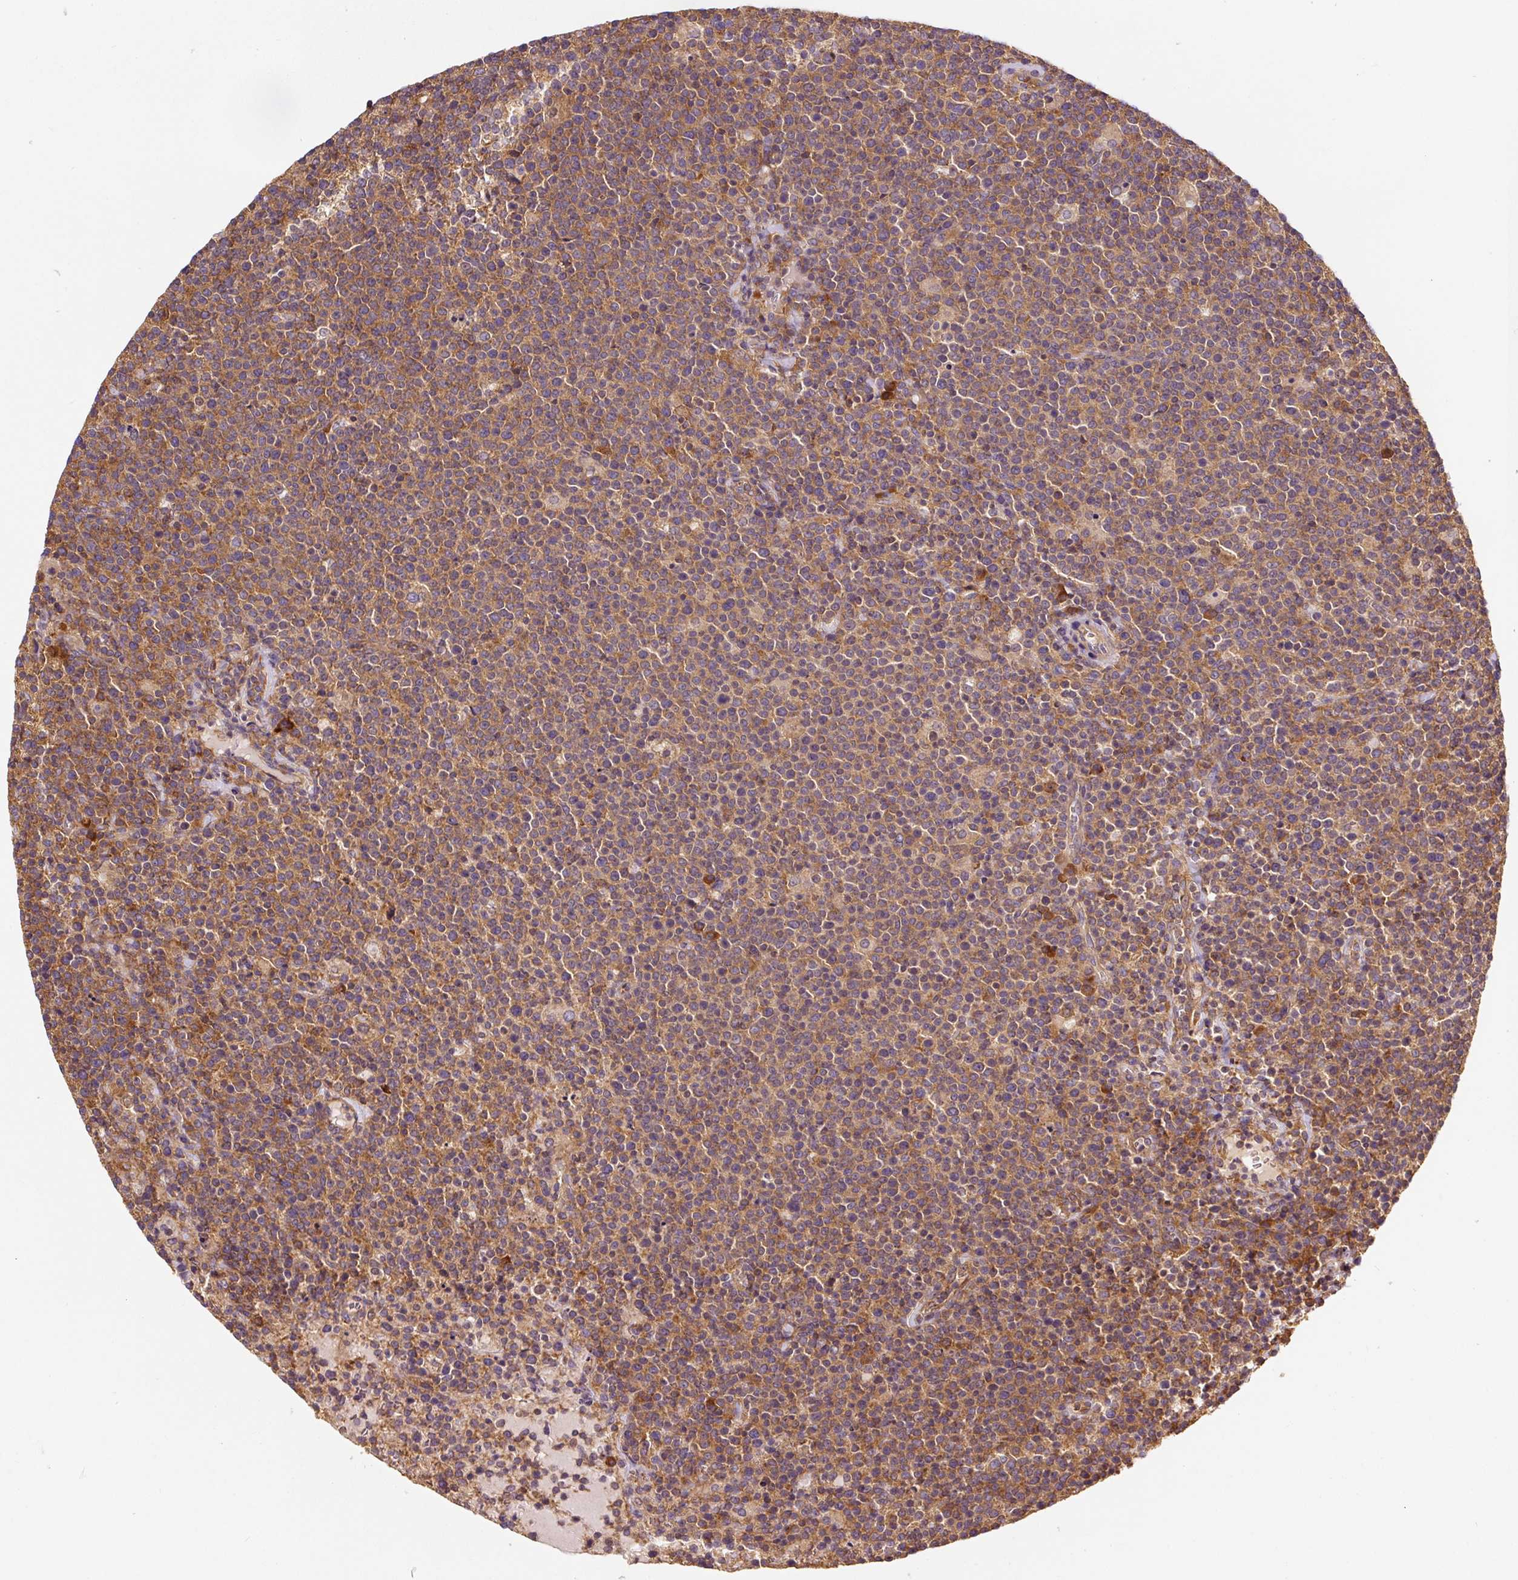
{"staining": {"intensity": "moderate", "quantity": ">75%", "location": "cytoplasmic/membranous"}, "tissue": "lymphoma", "cell_type": "Tumor cells", "image_type": "cancer", "snomed": [{"axis": "morphology", "description": "Malignant lymphoma, non-Hodgkin's type, High grade"}, {"axis": "topography", "description": "Lymph node"}], "caption": "Immunohistochemistry (IHC) (DAB (3,3'-diaminobenzidine)) staining of lymphoma shows moderate cytoplasmic/membranous protein staining in about >75% of tumor cells.", "gene": "EIF2S2", "patient": {"sex": "male", "age": 61}}